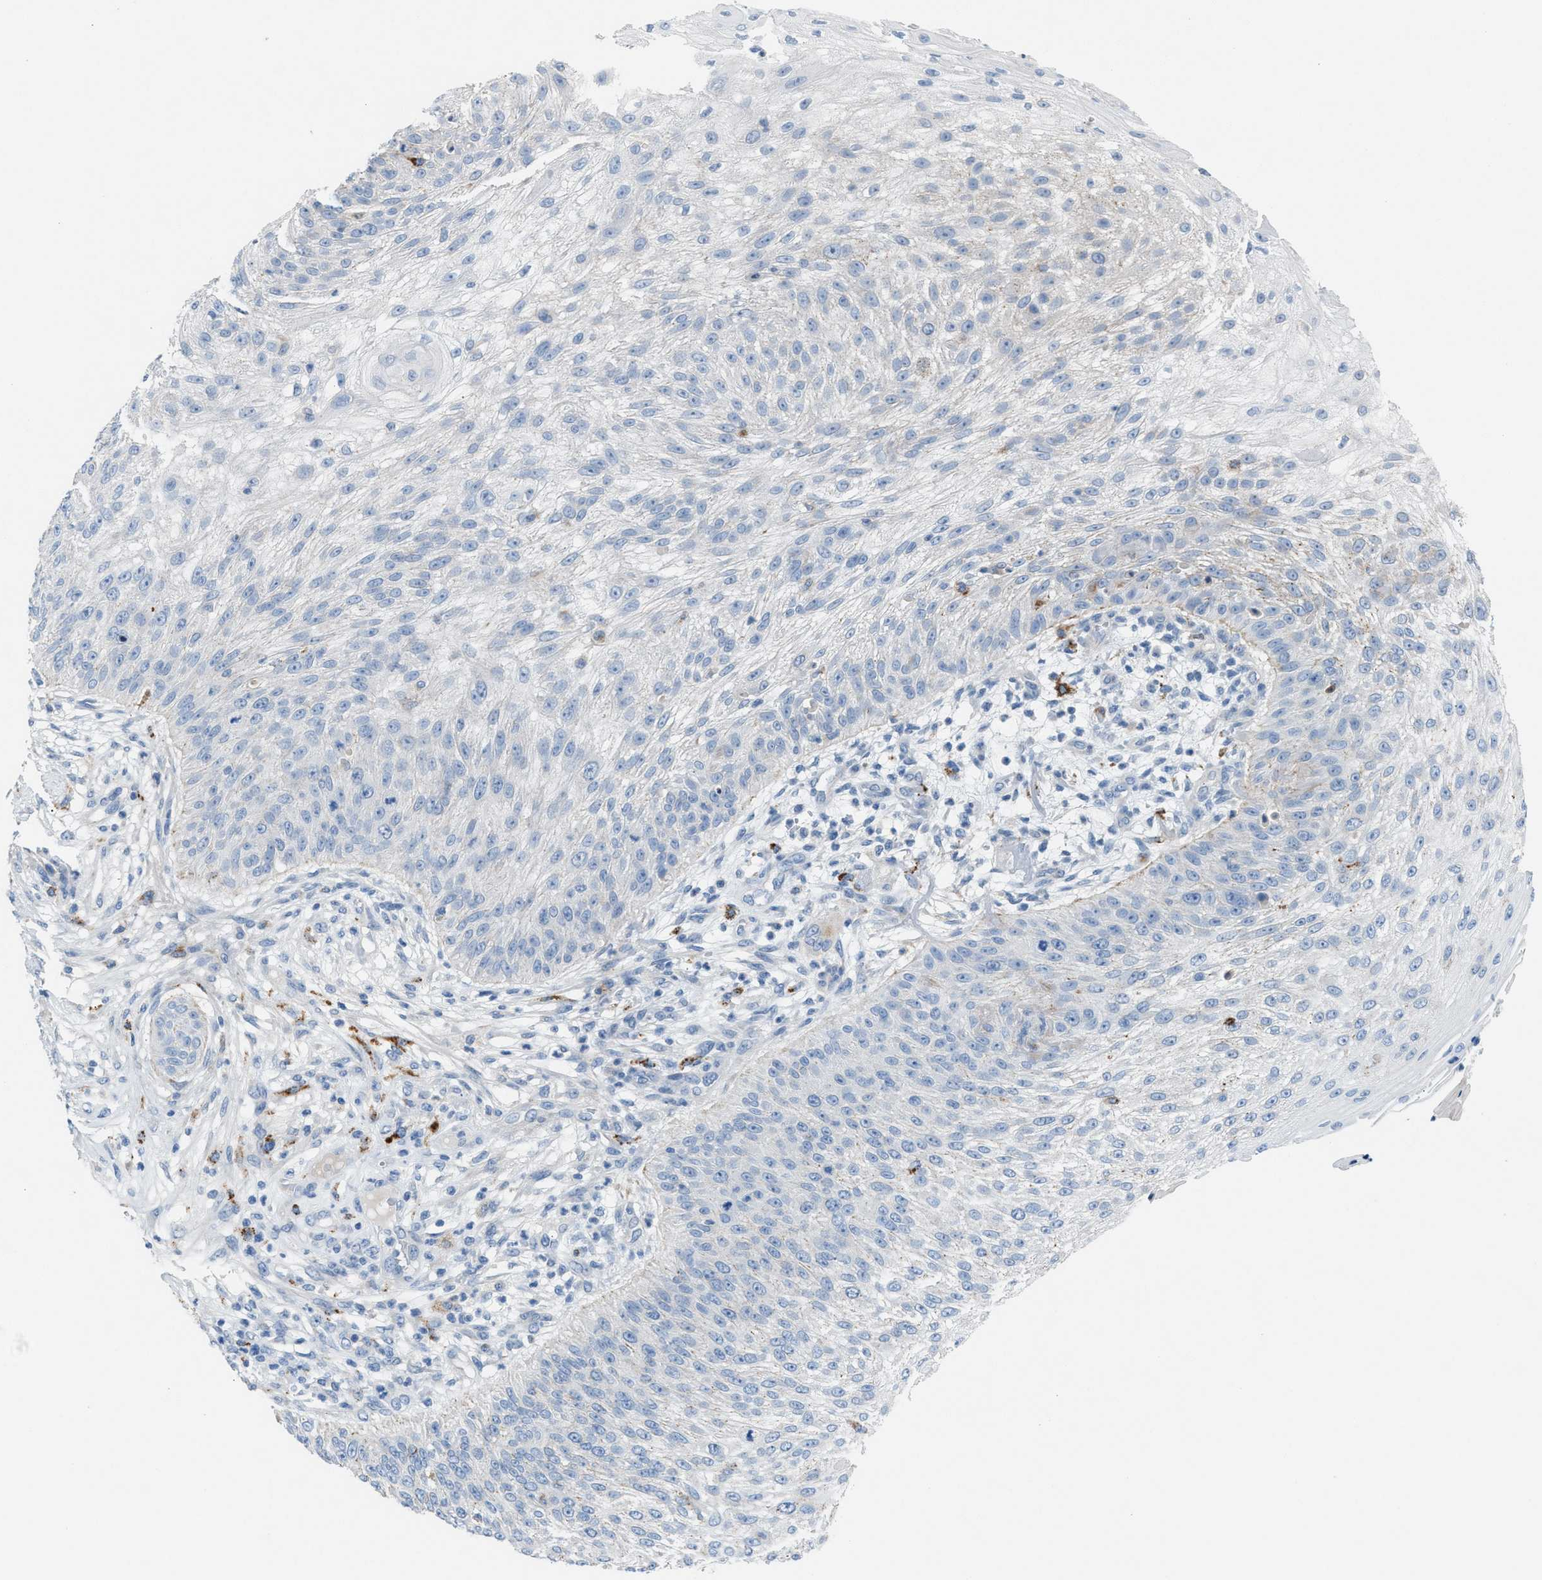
{"staining": {"intensity": "negative", "quantity": "none", "location": "none"}, "tissue": "skin cancer", "cell_type": "Tumor cells", "image_type": "cancer", "snomed": [{"axis": "morphology", "description": "Squamous cell carcinoma, NOS"}, {"axis": "topography", "description": "Skin"}], "caption": "Protein analysis of squamous cell carcinoma (skin) displays no significant positivity in tumor cells.", "gene": "ASPA", "patient": {"sex": "female", "age": 80}}